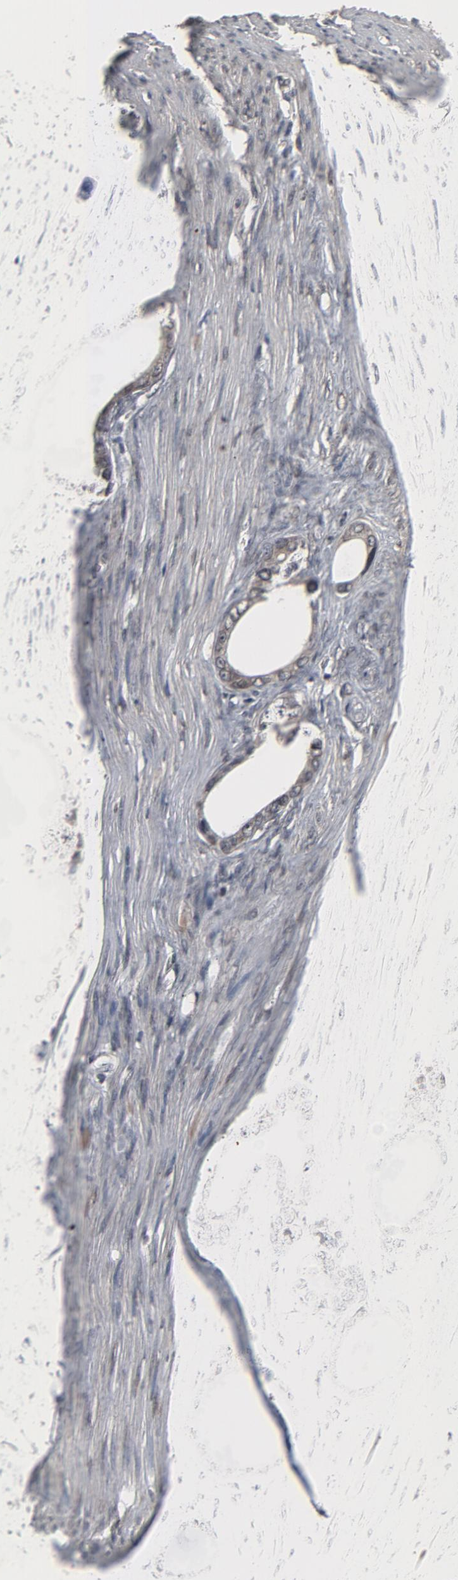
{"staining": {"intensity": "moderate", "quantity": ">75%", "location": "cytoplasmic/membranous,nuclear"}, "tissue": "stomach cancer", "cell_type": "Tumor cells", "image_type": "cancer", "snomed": [{"axis": "morphology", "description": "Adenocarcinoma, NOS"}, {"axis": "topography", "description": "Stomach"}], "caption": "IHC of stomach cancer (adenocarcinoma) exhibits medium levels of moderate cytoplasmic/membranous and nuclear expression in about >75% of tumor cells.", "gene": "POM121", "patient": {"sex": "female", "age": 75}}